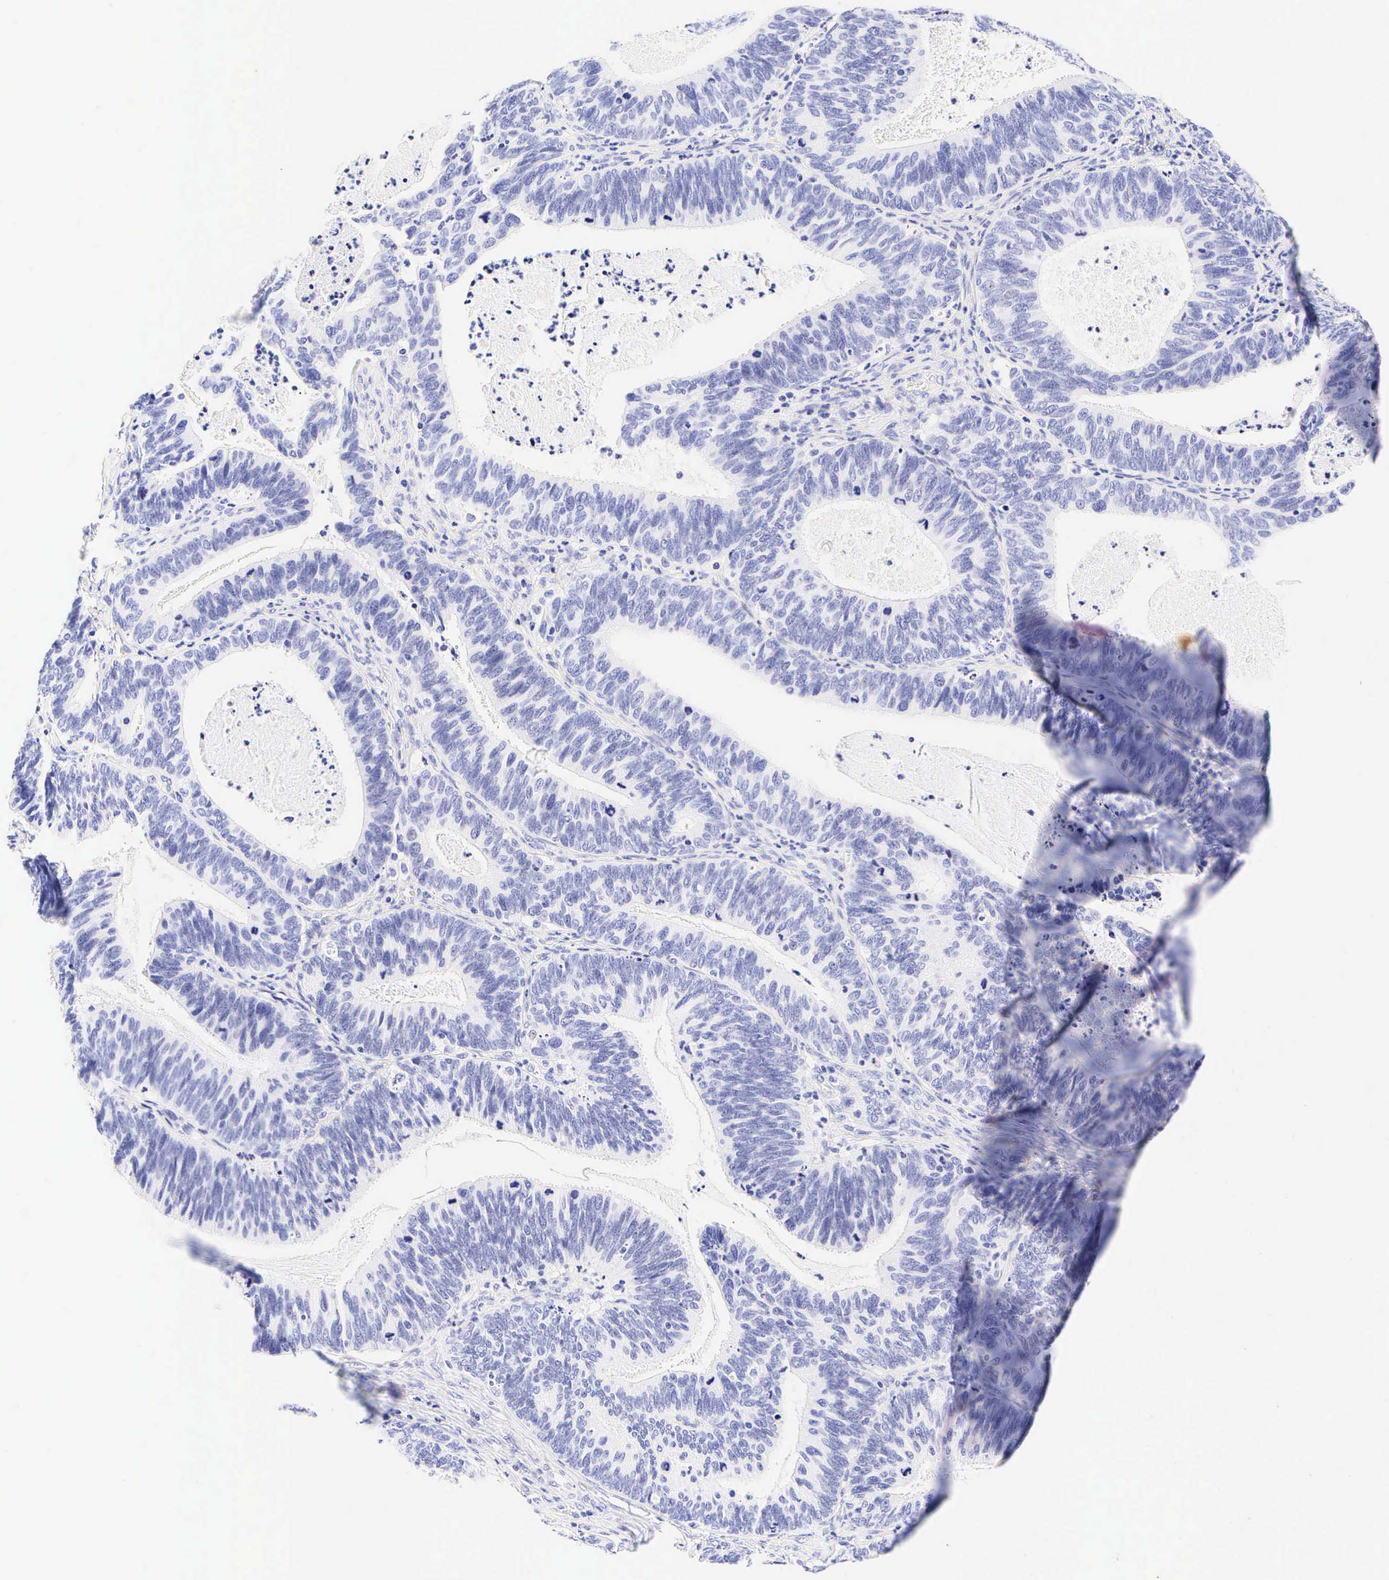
{"staining": {"intensity": "negative", "quantity": "none", "location": "none"}, "tissue": "ovarian cancer", "cell_type": "Tumor cells", "image_type": "cancer", "snomed": [{"axis": "morphology", "description": "Carcinoma, endometroid"}, {"axis": "topography", "description": "Ovary"}], "caption": "Tumor cells show no significant protein expression in ovarian endometroid carcinoma.", "gene": "CALD1", "patient": {"sex": "female", "age": 52}}